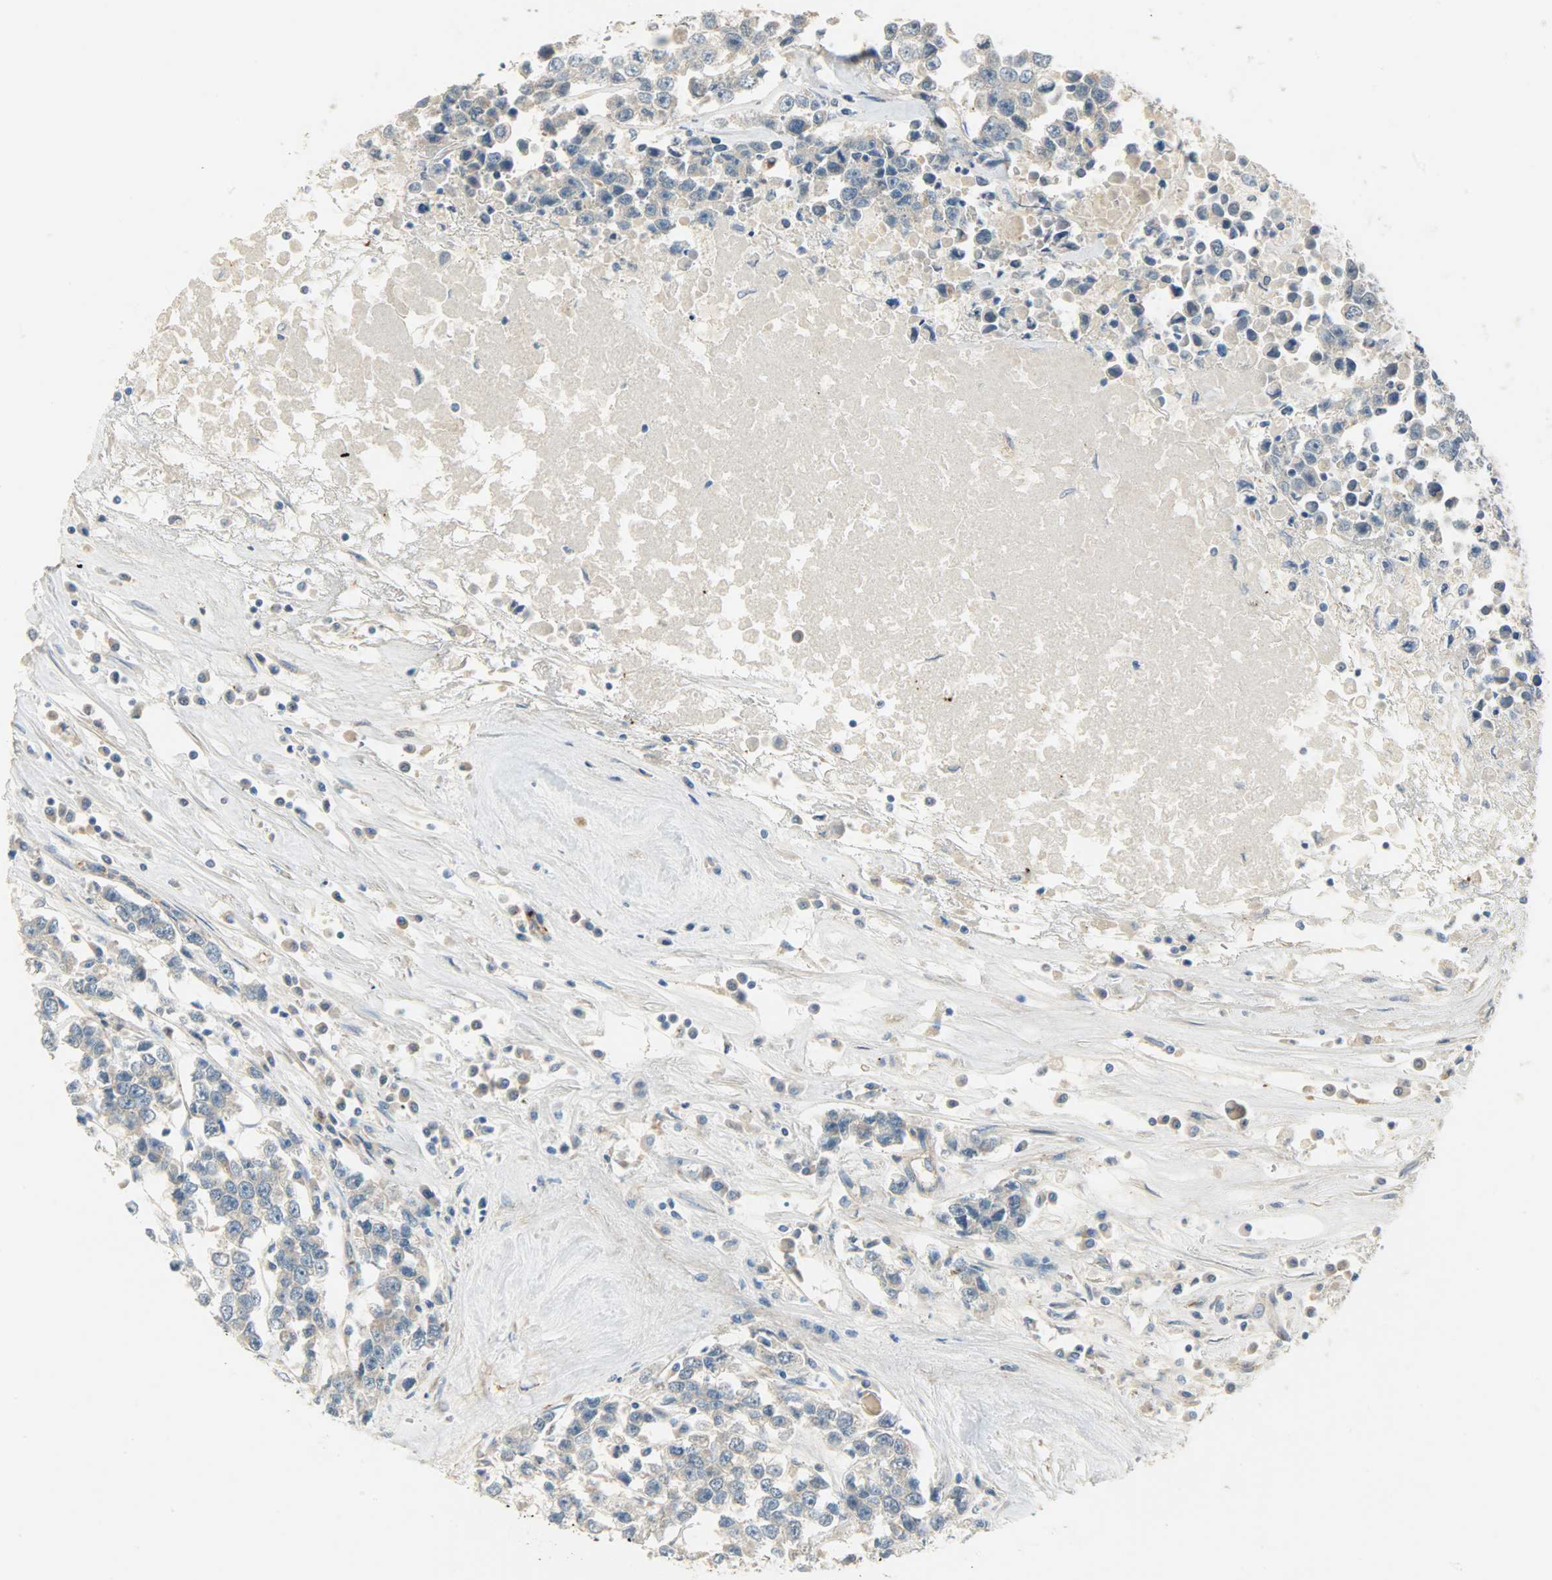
{"staining": {"intensity": "weak", "quantity": ">75%", "location": "cytoplasmic/membranous"}, "tissue": "testis cancer", "cell_type": "Tumor cells", "image_type": "cancer", "snomed": [{"axis": "morphology", "description": "Seminoma, NOS"}, {"axis": "morphology", "description": "Carcinoma, Embryonal, NOS"}, {"axis": "topography", "description": "Testis"}], "caption": "Testis cancer (embryonal carcinoma) stained with a protein marker displays weak staining in tumor cells.", "gene": "KIAA1217", "patient": {"sex": "male", "age": 52}}